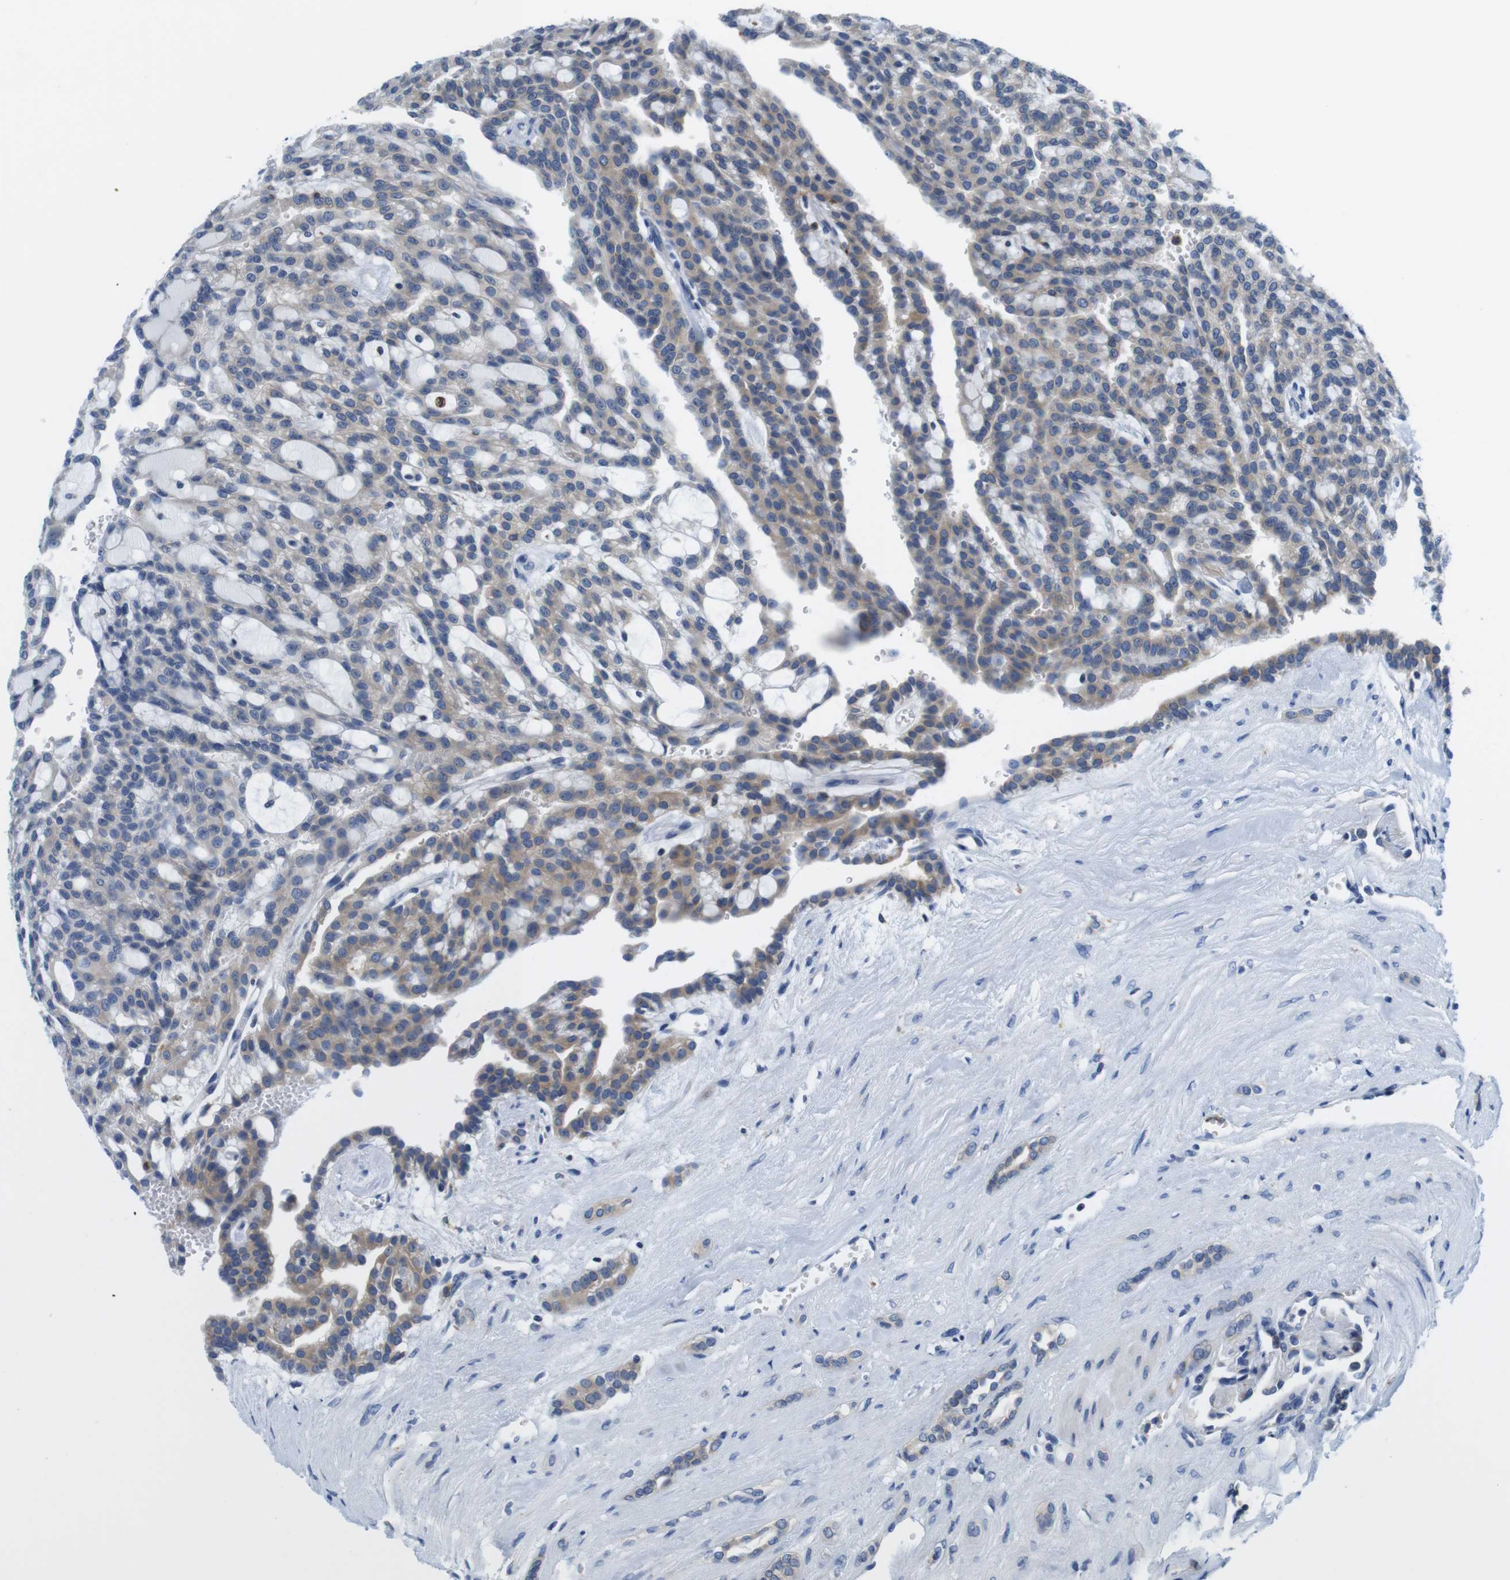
{"staining": {"intensity": "weak", "quantity": "<25%", "location": "cytoplasmic/membranous"}, "tissue": "renal cancer", "cell_type": "Tumor cells", "image_type": "cancer", "snomed": [{"axis": "morphology", "description": "Adenocarcinoma, NOS"}, {"axis": "topography", "description": "Kidney"}], "caption": "IHC image of human renal cancer (adenocarcinoma) stained for a protein (brown), which reveals no expression in tumor cells.", "gene": "CNGA2", "patient": {"sex": "male", "age": 63}}